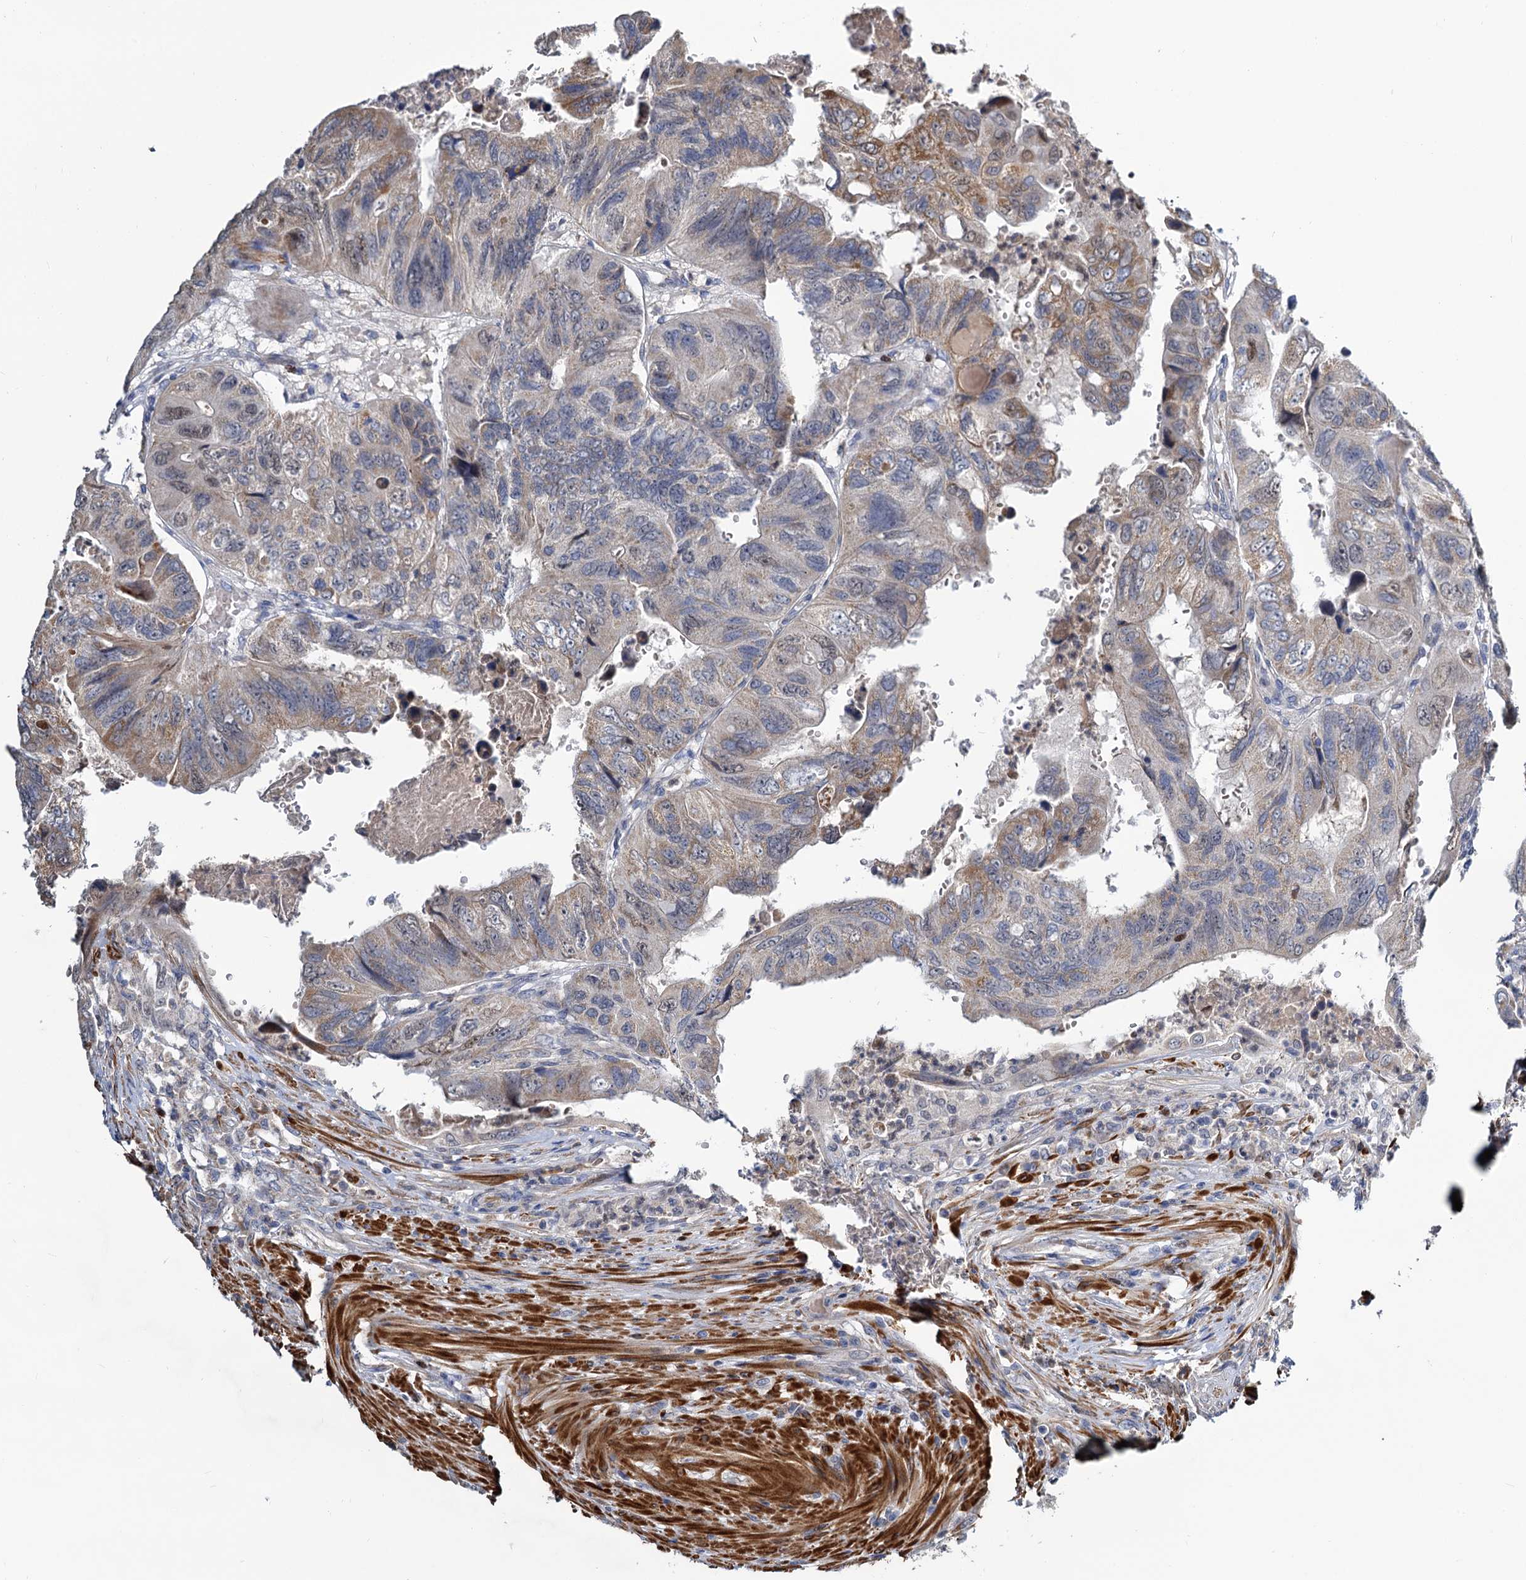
{"staining": {"intensity": "moderate", "quantity": "<25%", "location": "cytoplasmic/membranous"}, "tissue": "colorectal cancer", "cell_type": "Tumor cells", "image_type": "cancer", "snomed": [{"axis": "morphology", "description": "Adenocarcinoma, NOS"}, {"axis": "topography", "description": "Rectum"}], "caption": "DAB immunohistochemical staining of human colorectal cancer (adenocarcinoma) demonstrates moderate cytoplasmic/membranous protein positivity in about <25% of tumor cells.", "gene": "ALKBH7", "patient": {"sex": "male", "age": 63}}